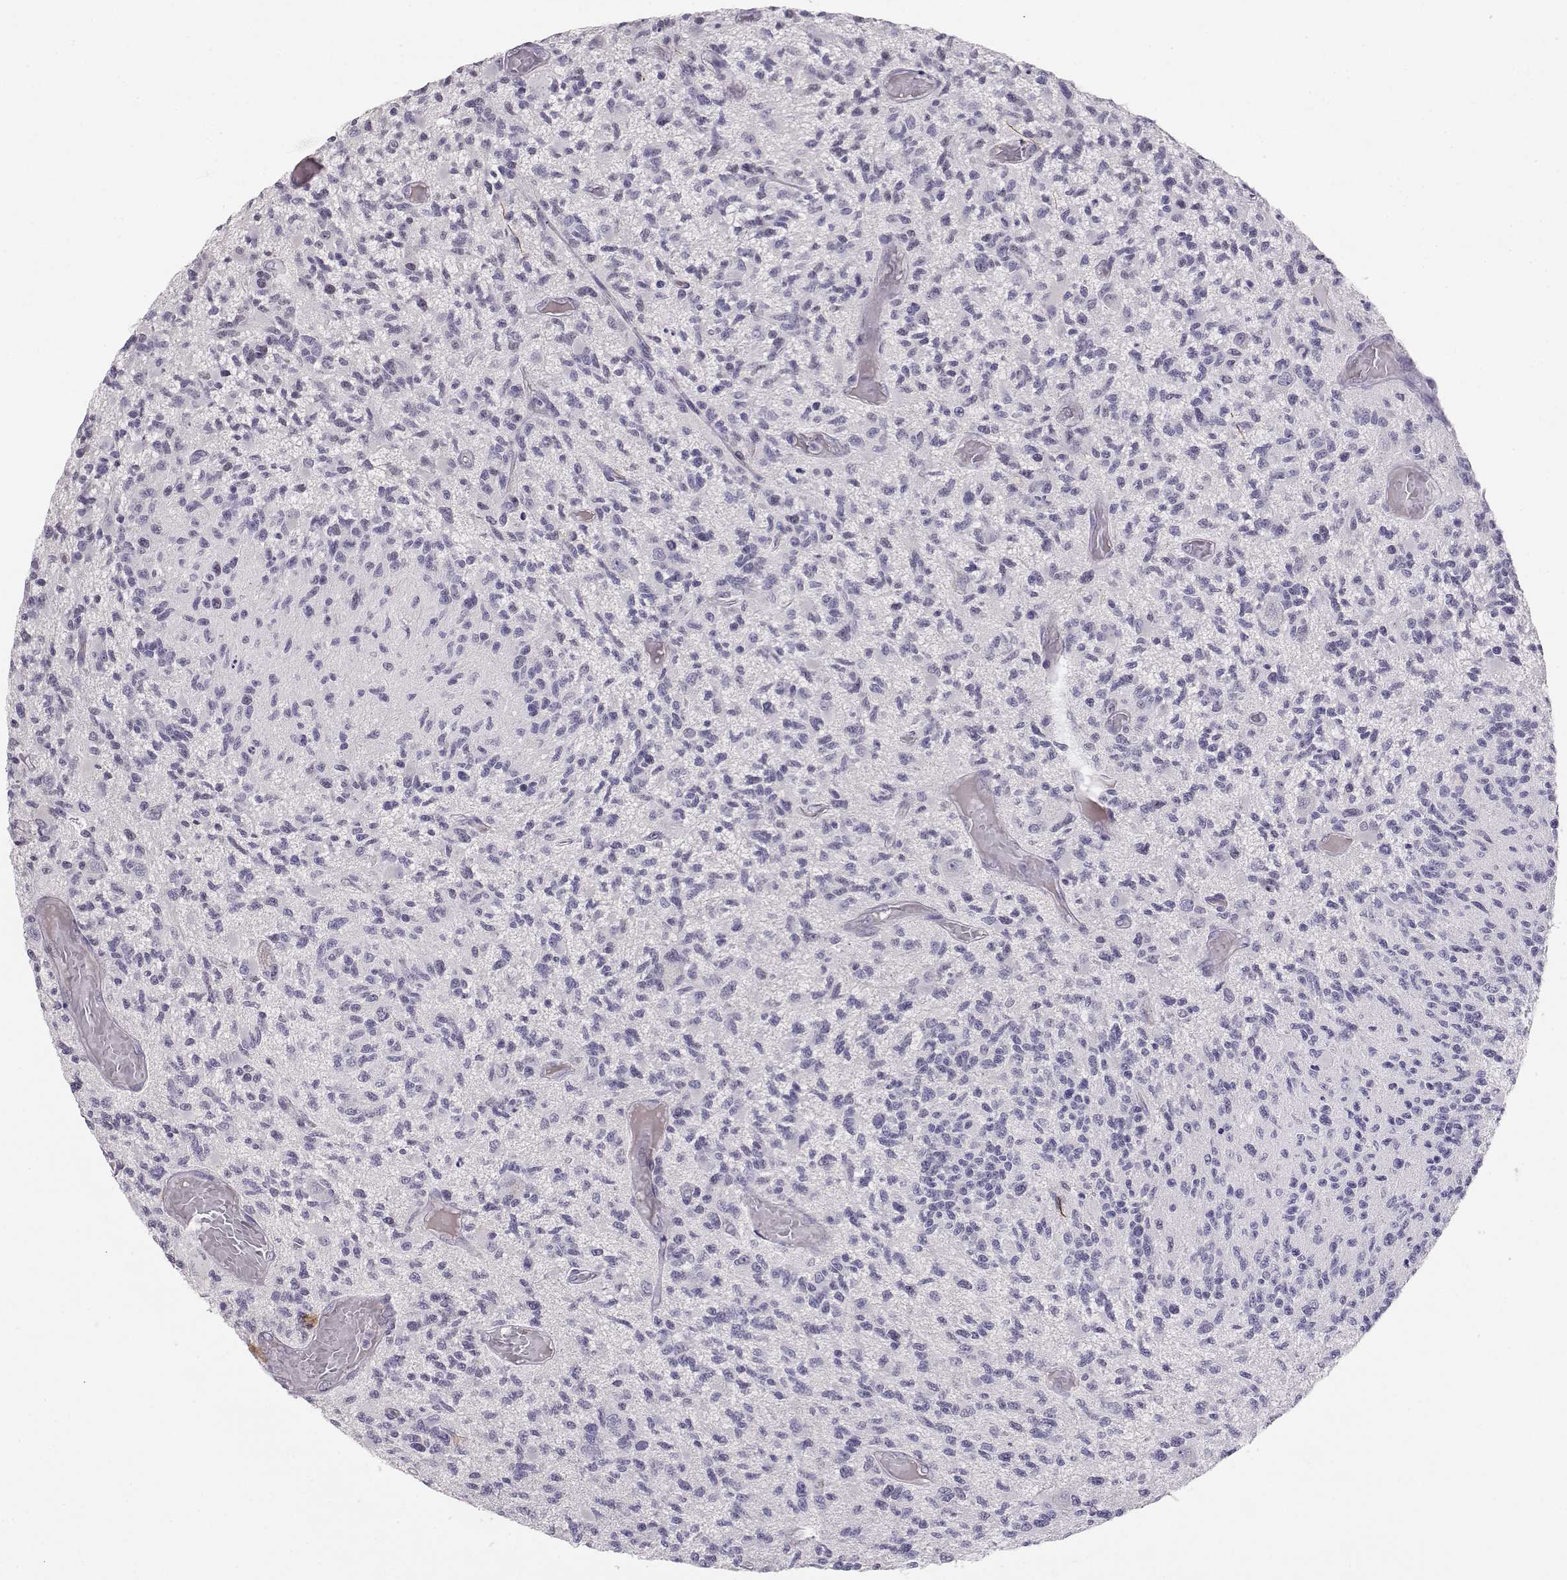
{"staining": {"intensity": "negative", "quantity": "none", "location": "none"}, "tissue": "glioma", "cell_type": "Tumor cells", "image_type": "cancer", "snomed": [{"axis": "morphology", "description": "Glioma, malignant, High grade"}, {"axis": "topography", "description": "Brain"}], "caption": "High power microscopy micrograph of an immunohistochemistry photomicrograph of glioma, revealing no significant positivity in tumor cells.", "gene": "OPN5", "patient": {"sex": "female", "age": 63}}